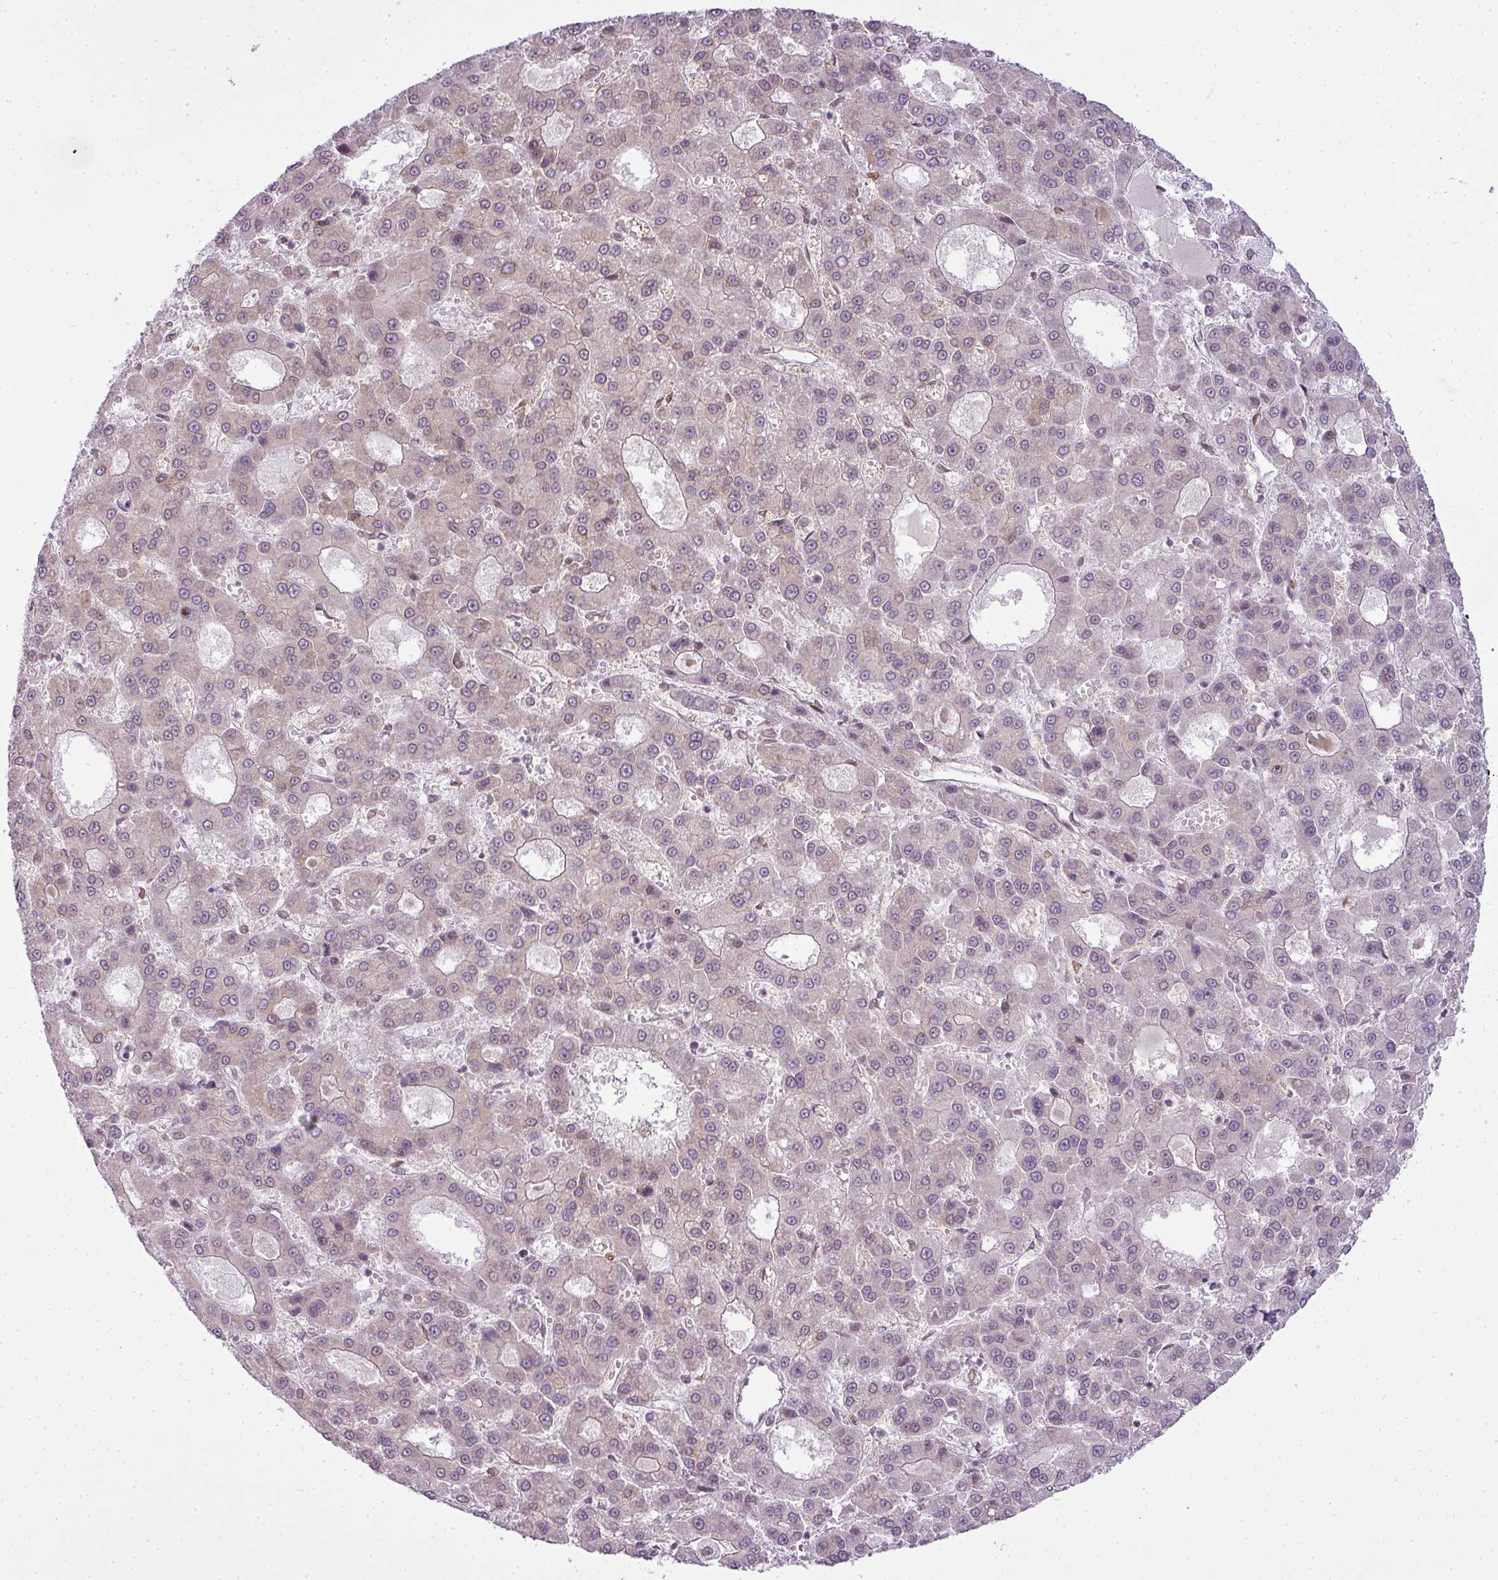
{"staining": {"intensity": "negative", "quantity": "none", "location": "none"}, "tissue": "liver cancer", "cell_type": "Tumor cells", "image_type": "cancer", "snomed": [{"axis": "morphology", "description": "Carcinoma, Hepatocellular, NOS"}, {"axis": "topography", "description": "Liver"}], "caption": "An IHC histopathology image of hepatocellular carcinoma (liver) is shown. There is no staining in tumor cells of hepatocellular carcinoma (liver).", "gene": "COX18", "patient": {"sex": "male", "age": 70}}